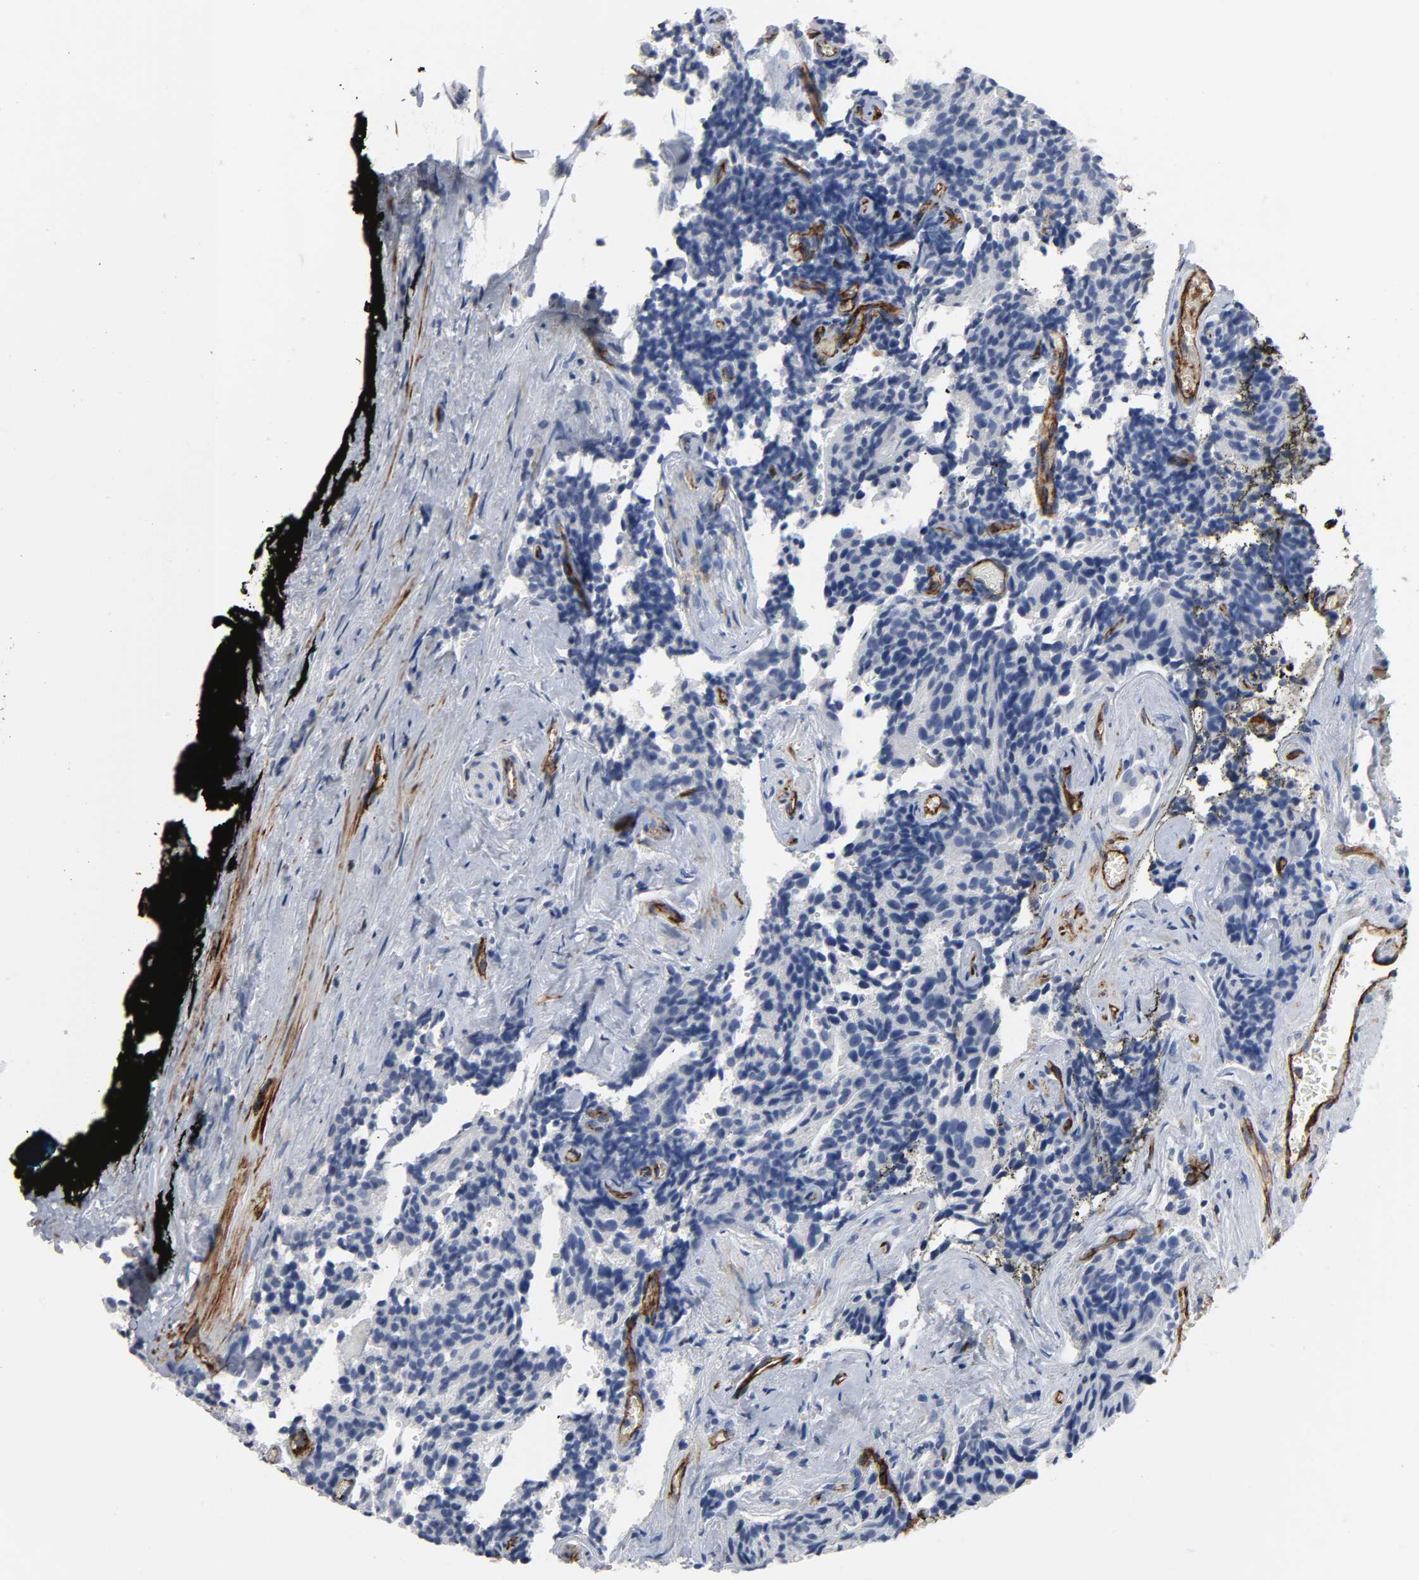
{"staining": {"intensity": "negative", "quantity": "none", "location": "none"}, "tissue": "prostate cancer", "cell_type": "Tumor cells", "image_type": "cancer", "snomed": [{"axis": "morphology", "description": "Adenocarcinoma, High grade"}, {"axis": "topography", "description": "Prostate"}], "caption": "Tumor cells are negative for brown protein staining in high-grade adenocarcinoma (prostate). Brightfield microscopy of IHC stained with DAB (brown) and hematoxylin (blue), captured at high magnification.", "gene": "PECAM1", "patient": {"sex": "male", "age": 58}}